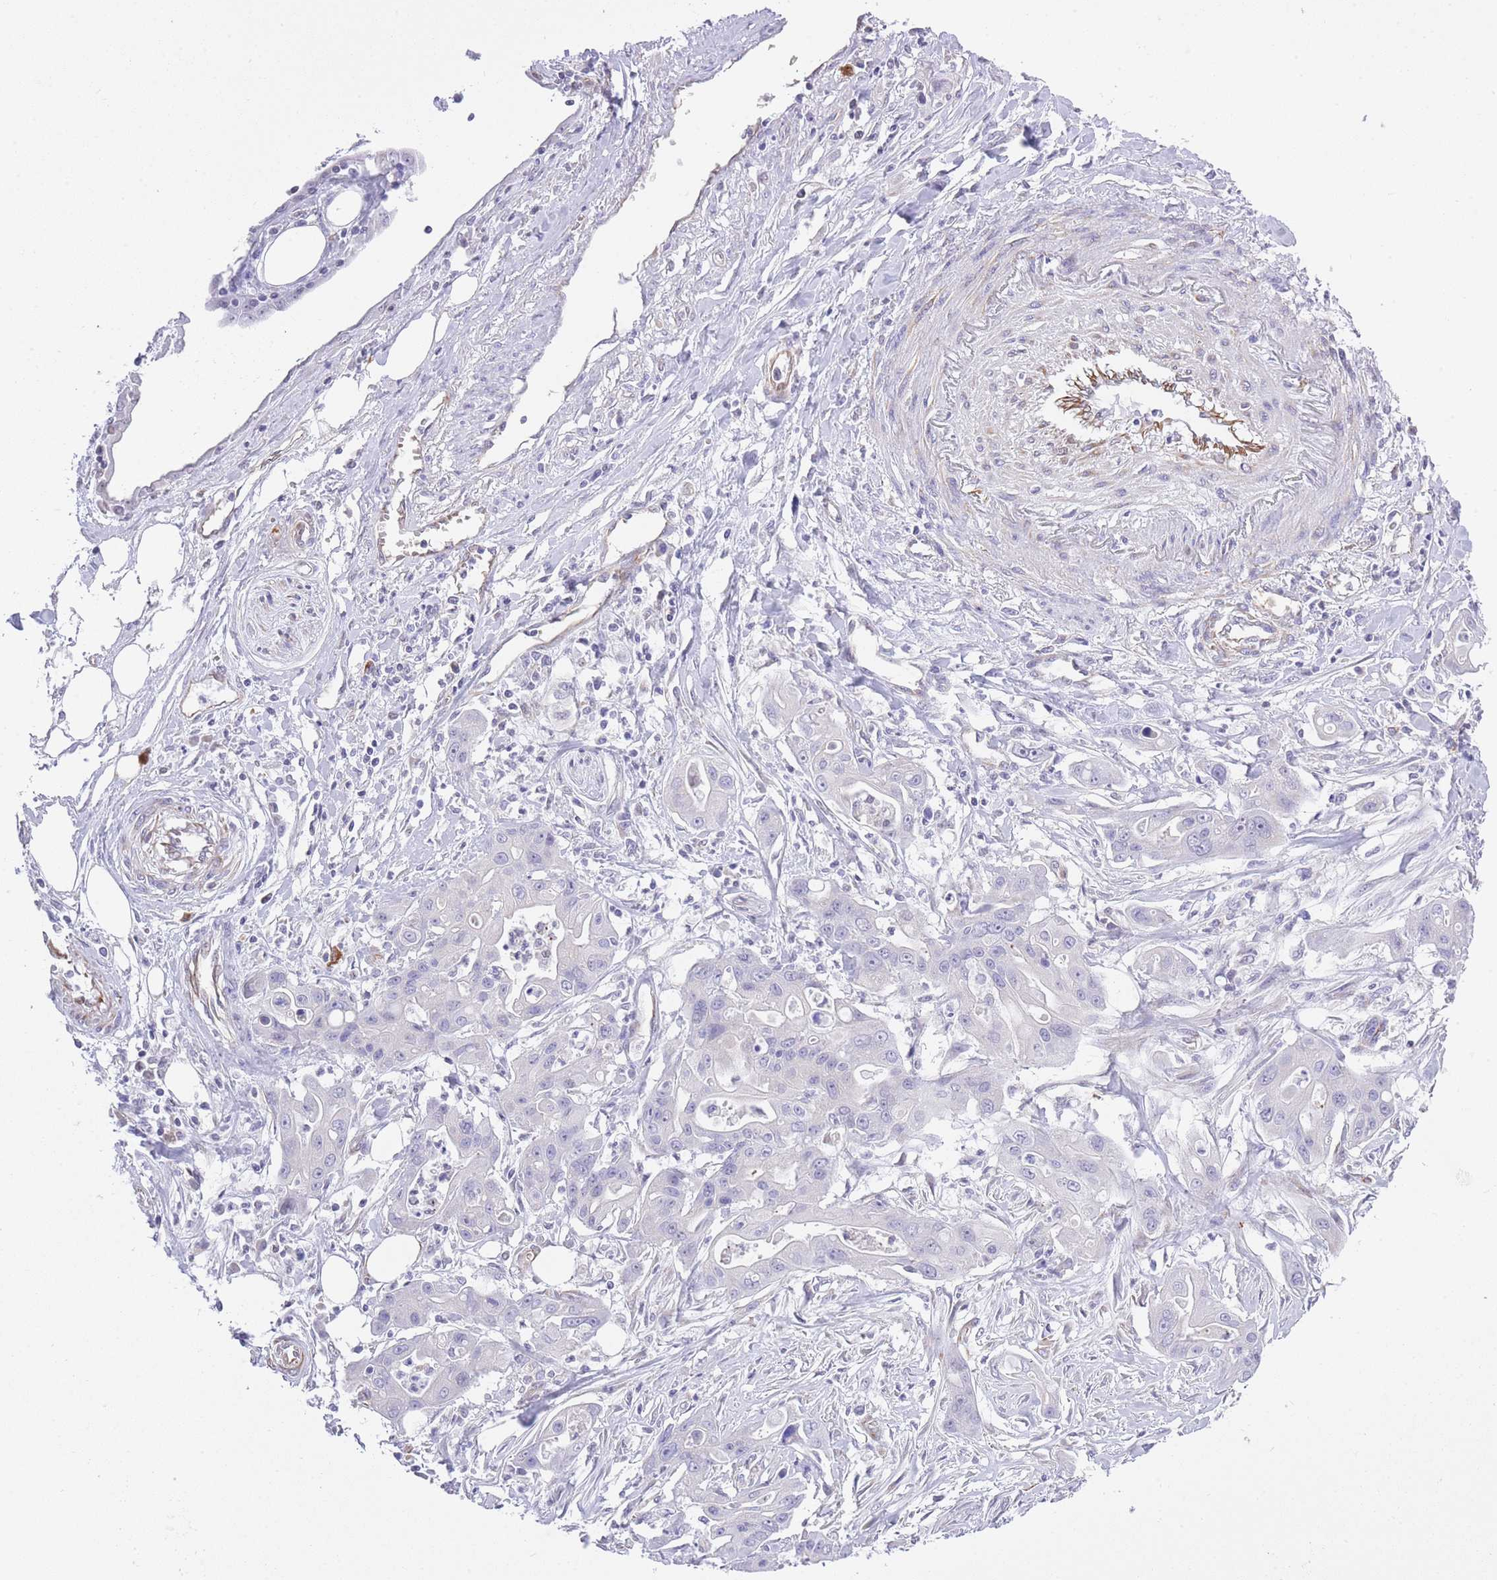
{"staining": {"intensity": "negative", "quantity": "none", "location": "none"}, "tissue": "ovarian cancer", "cell_type": "Tumor cells", "image_type": "cancer", "snomed": [{"axis": "morphology", "description": "Cystadenocarcinoma, mucinous, NOS"}, {"axis": "topography", "description": "Ovary"}], "caption": "Tumor cells show no significant protein staining in ovarian mucinous cystadenocarcinoma.", "gene": "MEIOSIN", "patient": {"sex": "female", "age": 70}}